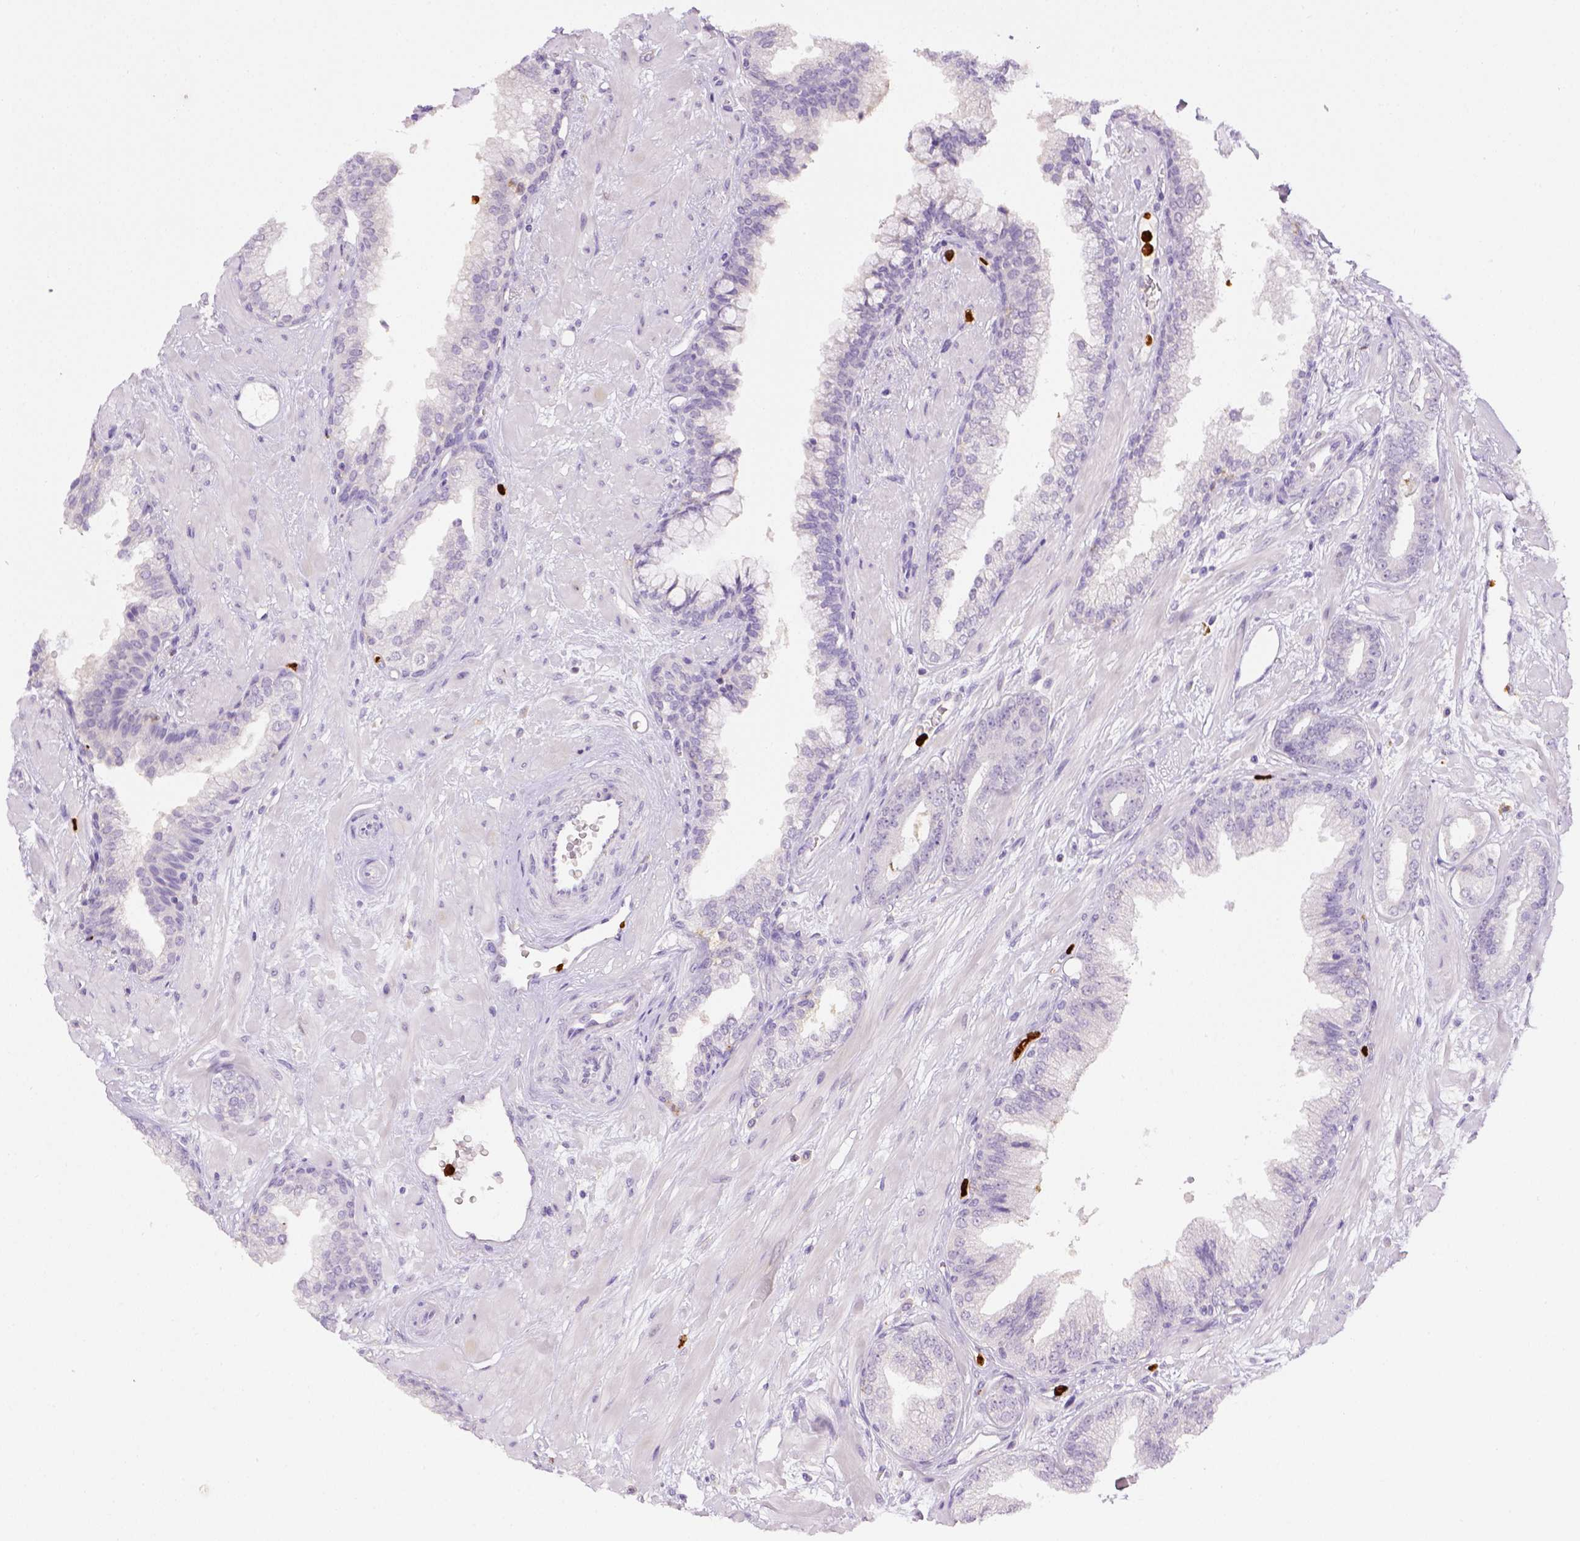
{"staining": {"intensity": "negative", "quantity": "none", "location": "none"}, "tissue": "prostate cancer", "cell_type": "Tumor cells", "image_type": "cancer", "snomed": [{"axis": "morphology", "description": "Adenocarcinoma, Low grade"}, {"axis": "topography", "description": "Prostate"}], "caption": "Human prostate low-grade adenocarcinoma stained for a protein using immunohistochemistry (IHC) displays no positivity in tumor cells.", "gene": "ITGAM", "patient": {"sex": "male", "age": 61}}